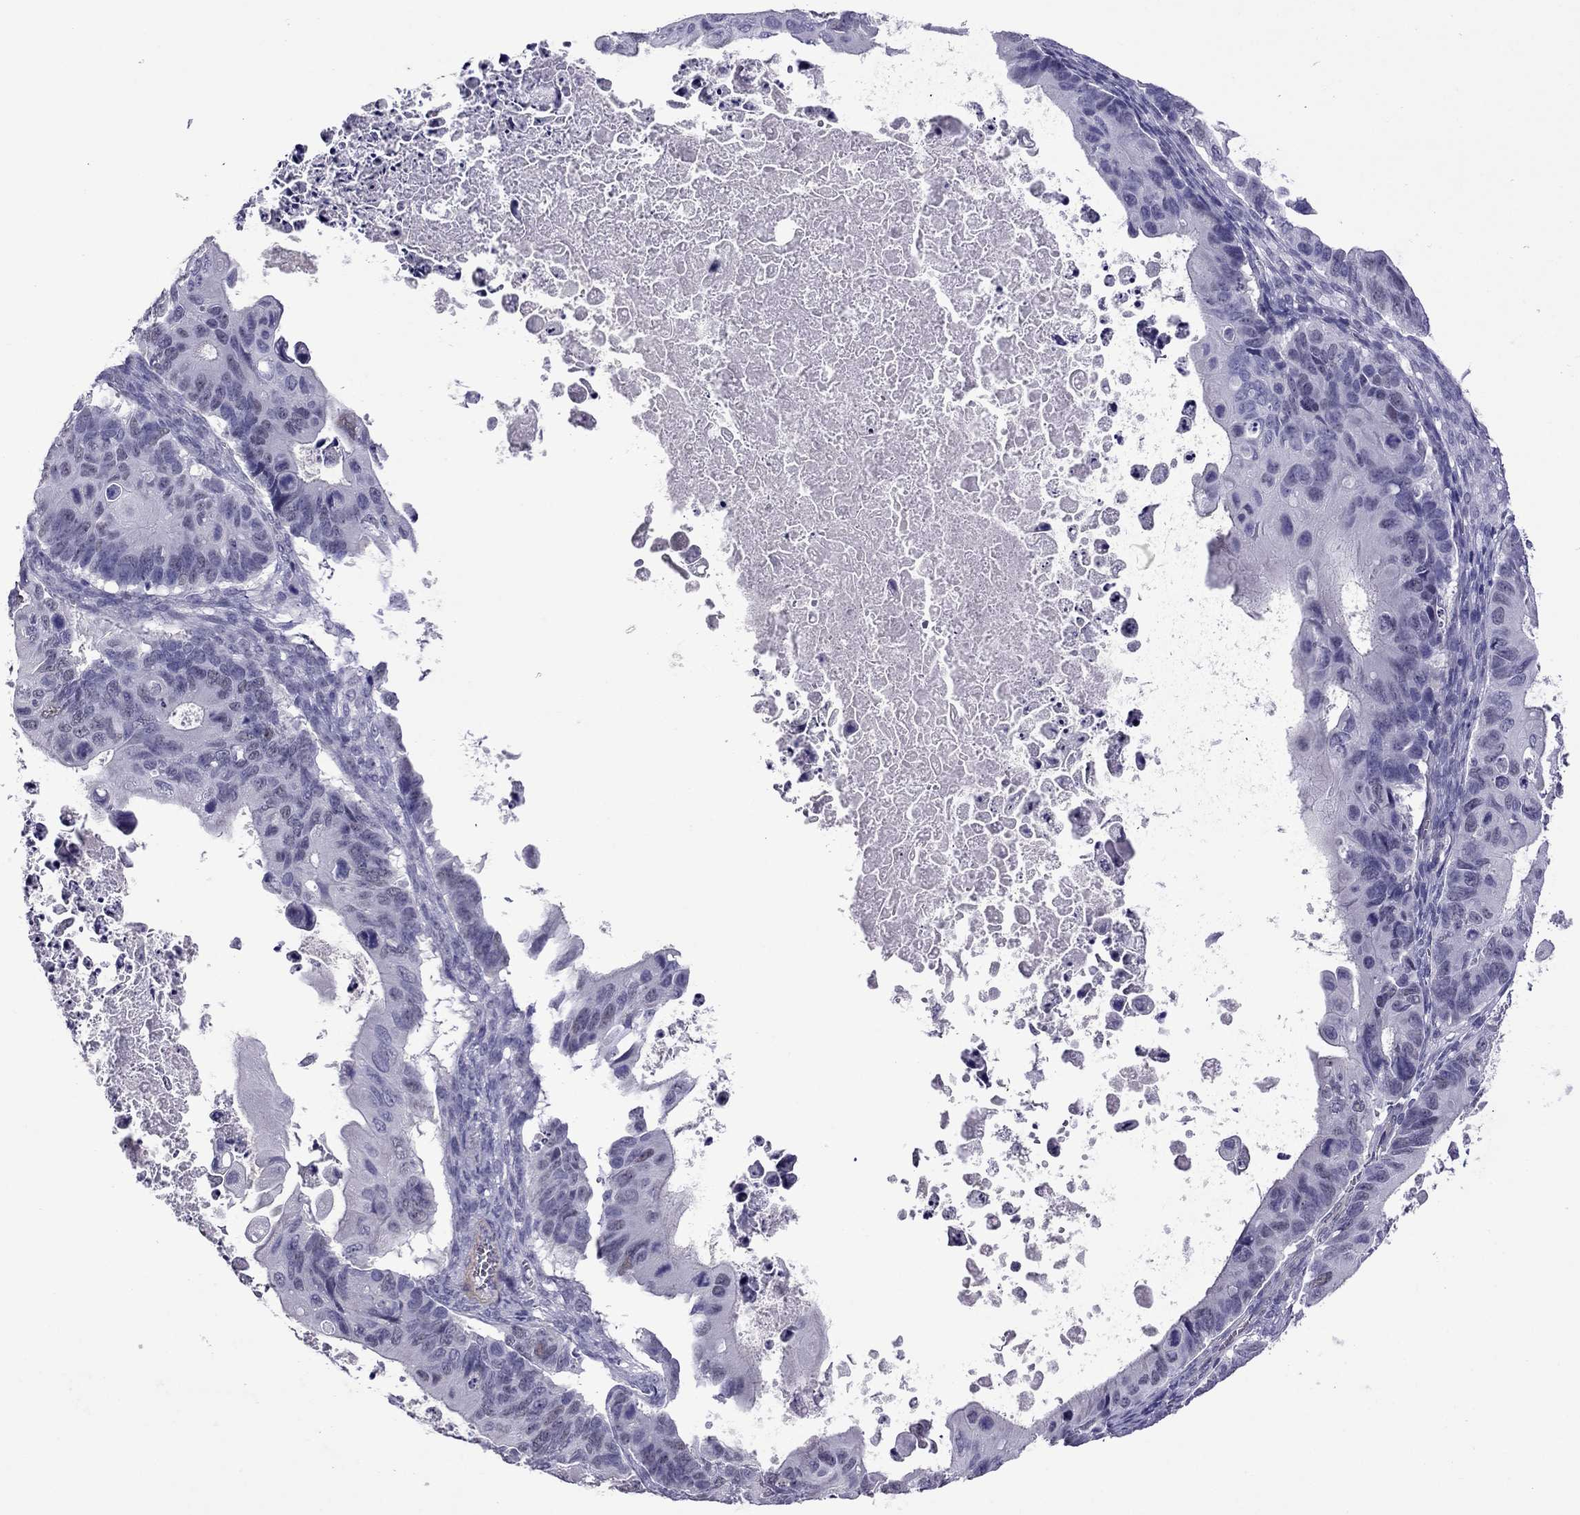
{"staining": {"intensity": "negative", "quantity": "none", "location": "none"}, "tissue": "ovarian cancer", "cell_type": "Tumor cells", "image_type": "cancer", "snomed": [{"axis": "morphology", "description": "Cystadenocarcinoma, mucinous, NOS"}, {"axis": "topography", "description": "Ovary"}], "caption": "Mucinous cystadenocarcinoma (ovarian) was stained to show a protein in brown. There is no significant positivity in tumor cells.", "gene": "CHRNA5", "patient": {"sex": "female", "age": 64}}